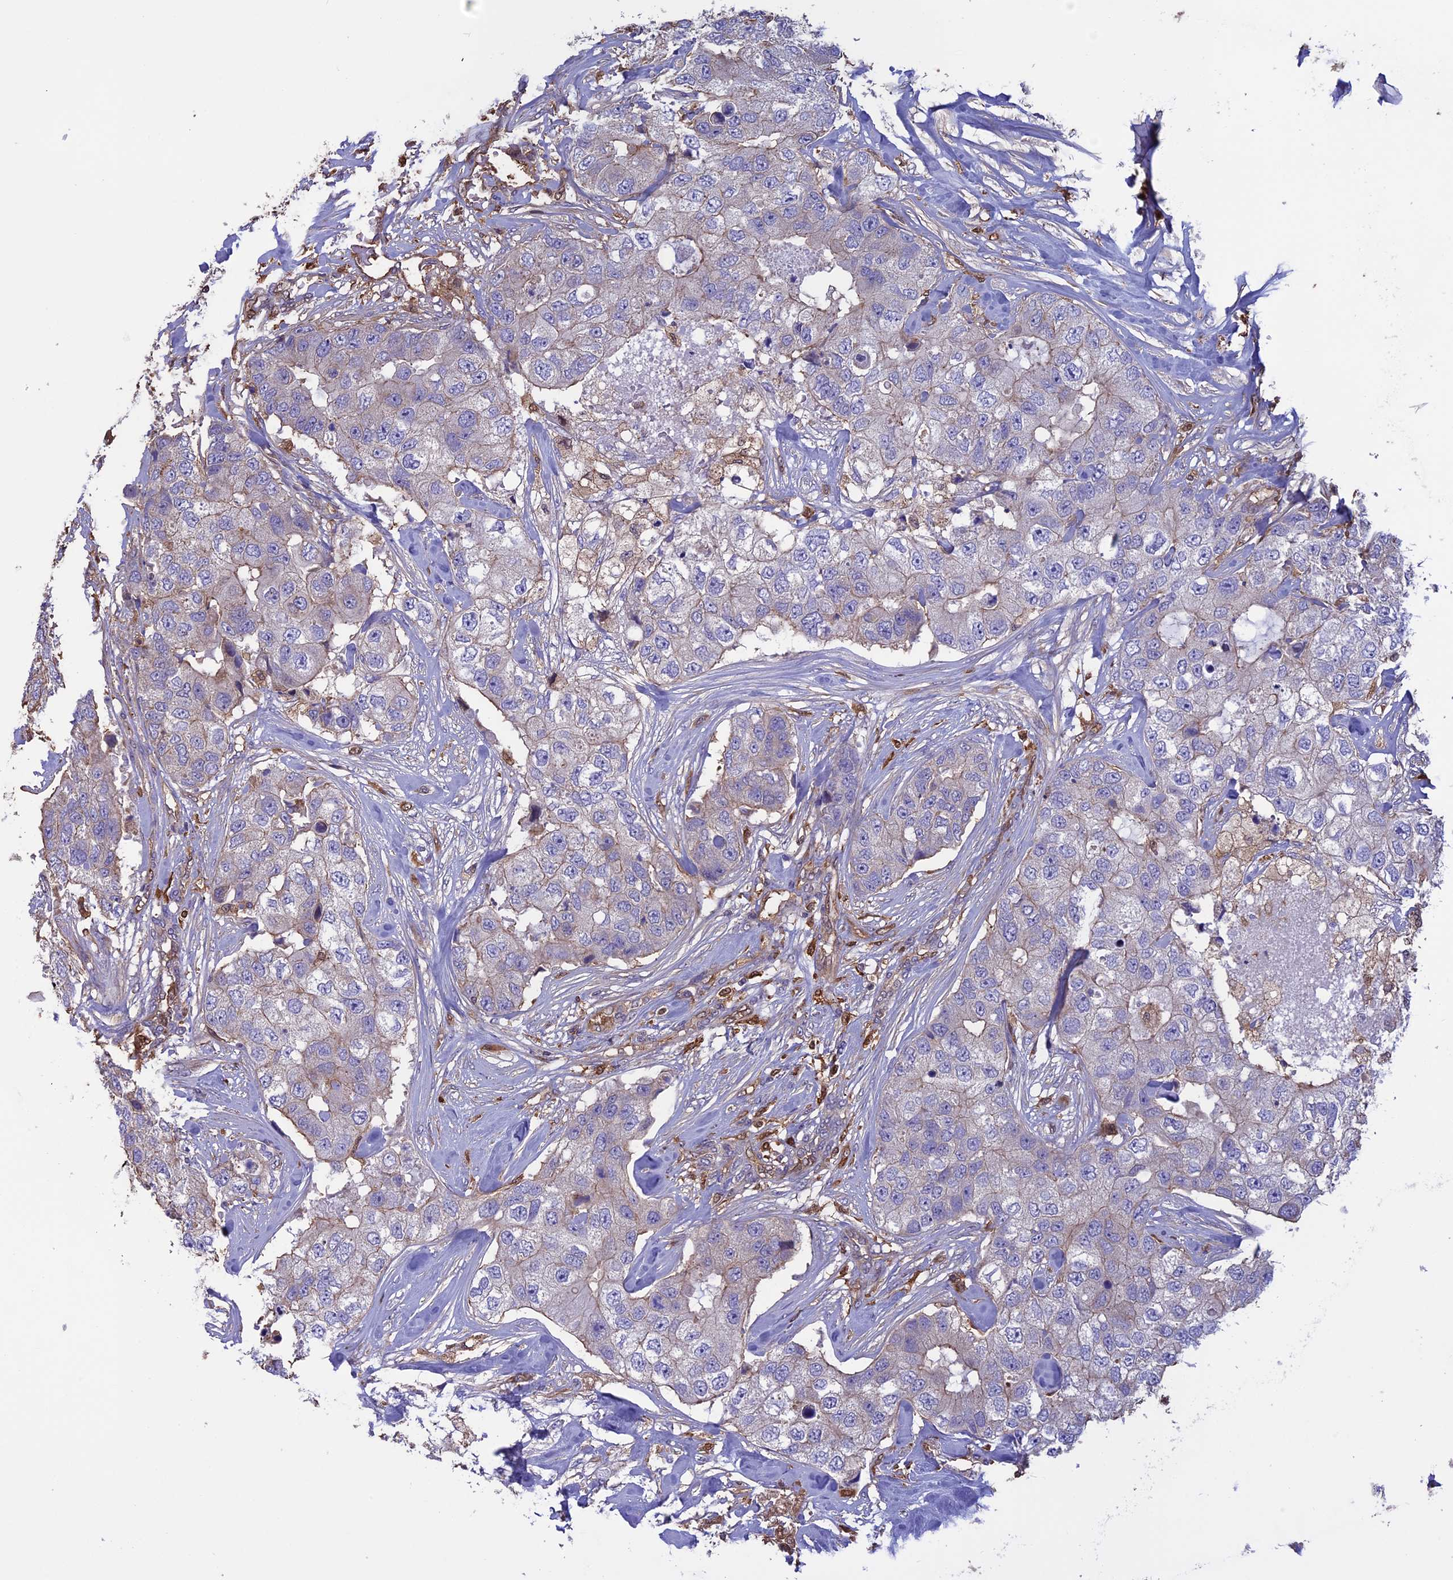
{"staining": {"intensity": "weak", "quantity": "<25%", "location": "cytoplasmic/membranous"}, "tissue": "breast cancer", "cell_type": "Tumor cells", "image_type": "cancer", "snomed": [{"axis": "morphology", "description": "Duct carcinoma"}, {"axis": "topography", "description": "Breast"}], "caption": "Human intraductal carcinoma (breast) stained for a protein using immunohistochemistry (IHC) demonstrates no expression in tumor cells.", "gene": "ARHGAP18", "patient": {"sex": "female", "age": 62}}